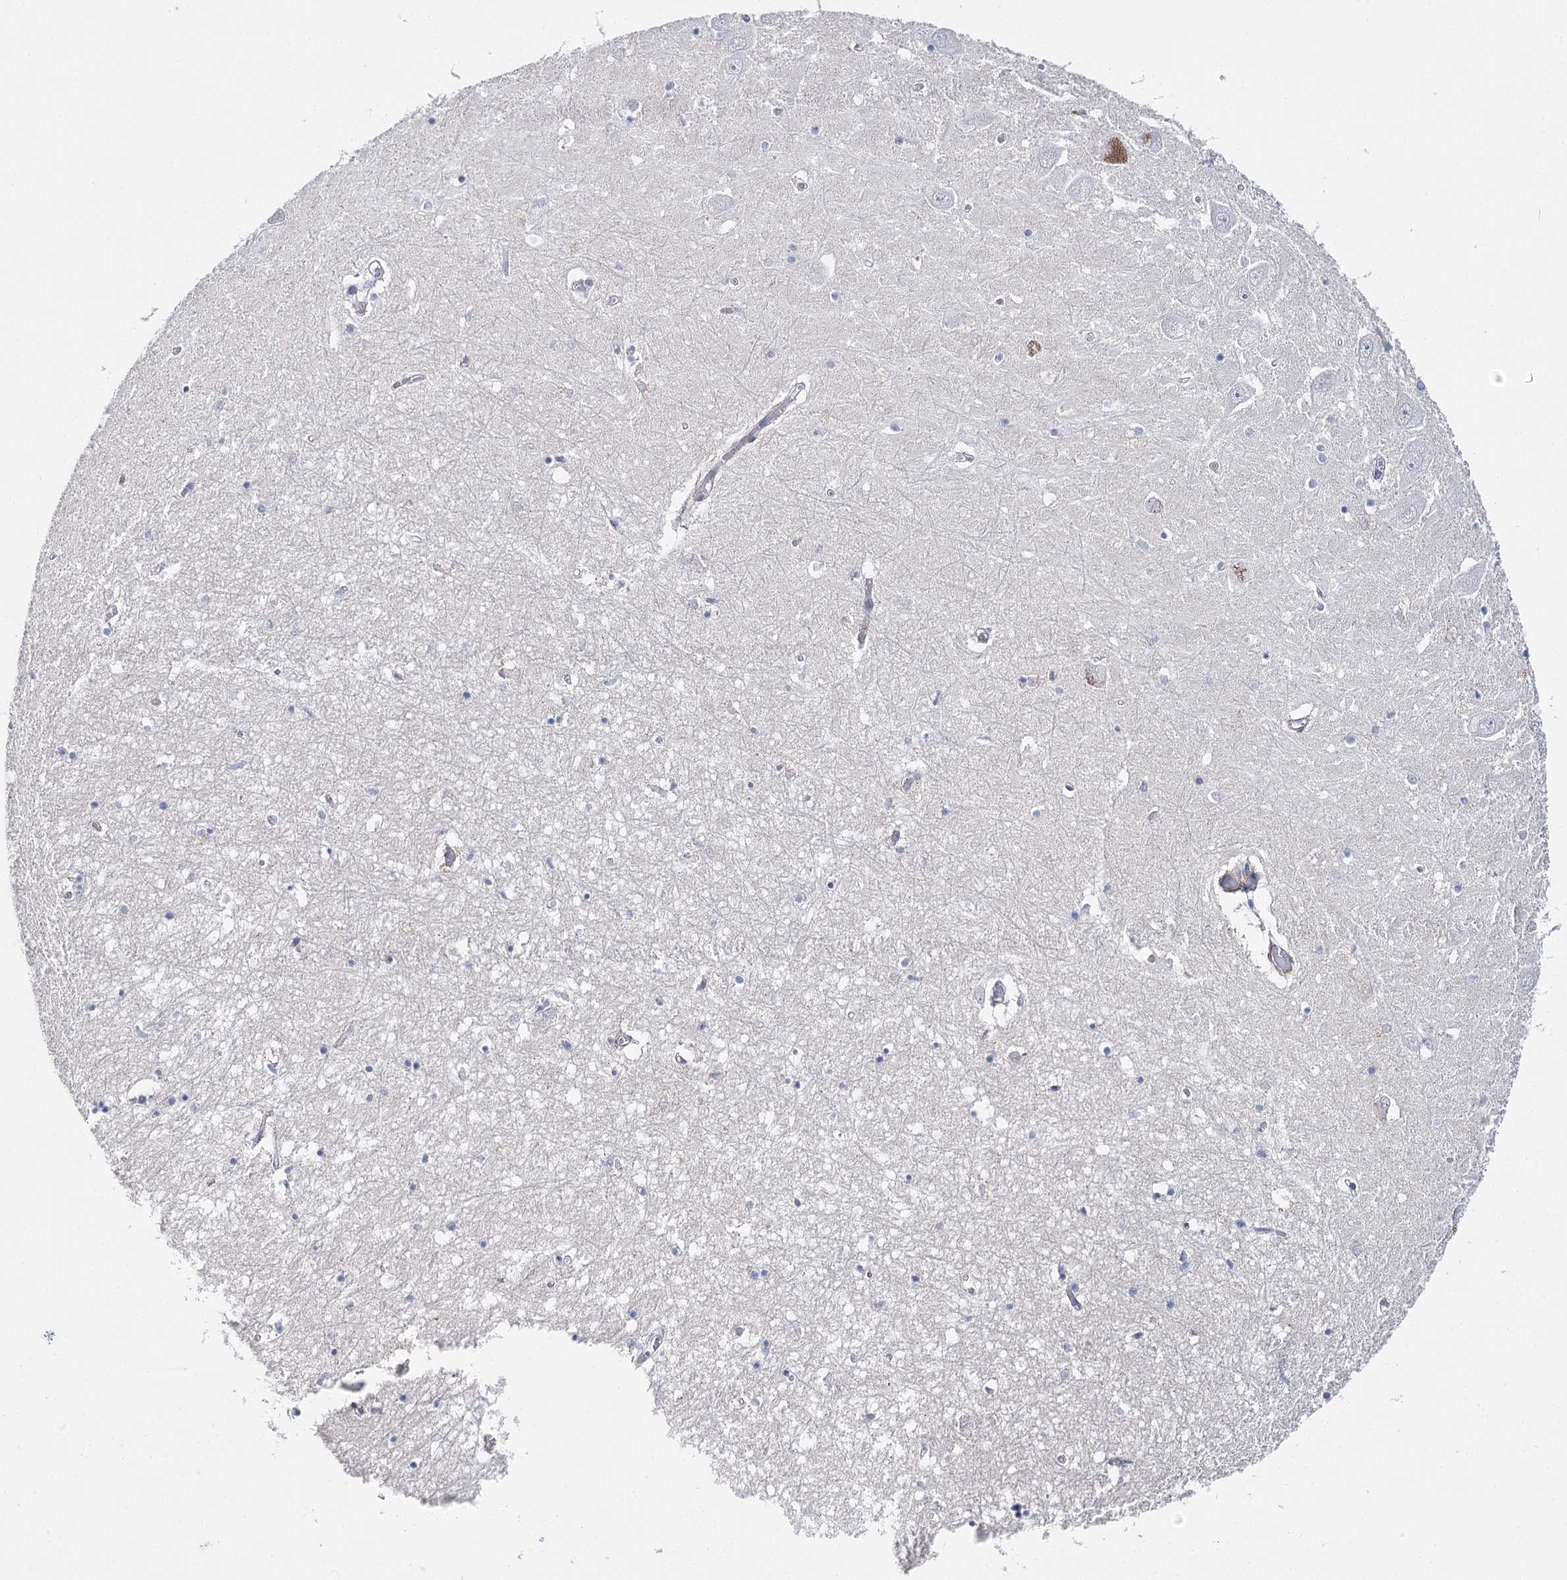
{"staining": {"intensity": "negative", "quantity": "none", "location": "none"}, "tissue": "hippocampus", "cell_type": "Glial cells", "image_type": "normal", "snomed": [{"axis": "morphology", "description": "Normal tissue, NOS"}, {"axis": "topography", "description": "Hippocampus"}], "caption": "High magnification brightfield microscopy of benign hippocampus stained with DAB (brown) and counterstained with hematoxylin (blue): glial cells show no significant staining. (DAB immunohistochemistry (IHC) visualized using brightfield microscopy, high magnification).", "gene": "AGXT2", "patient": {"sex": "male", "age": 70}}